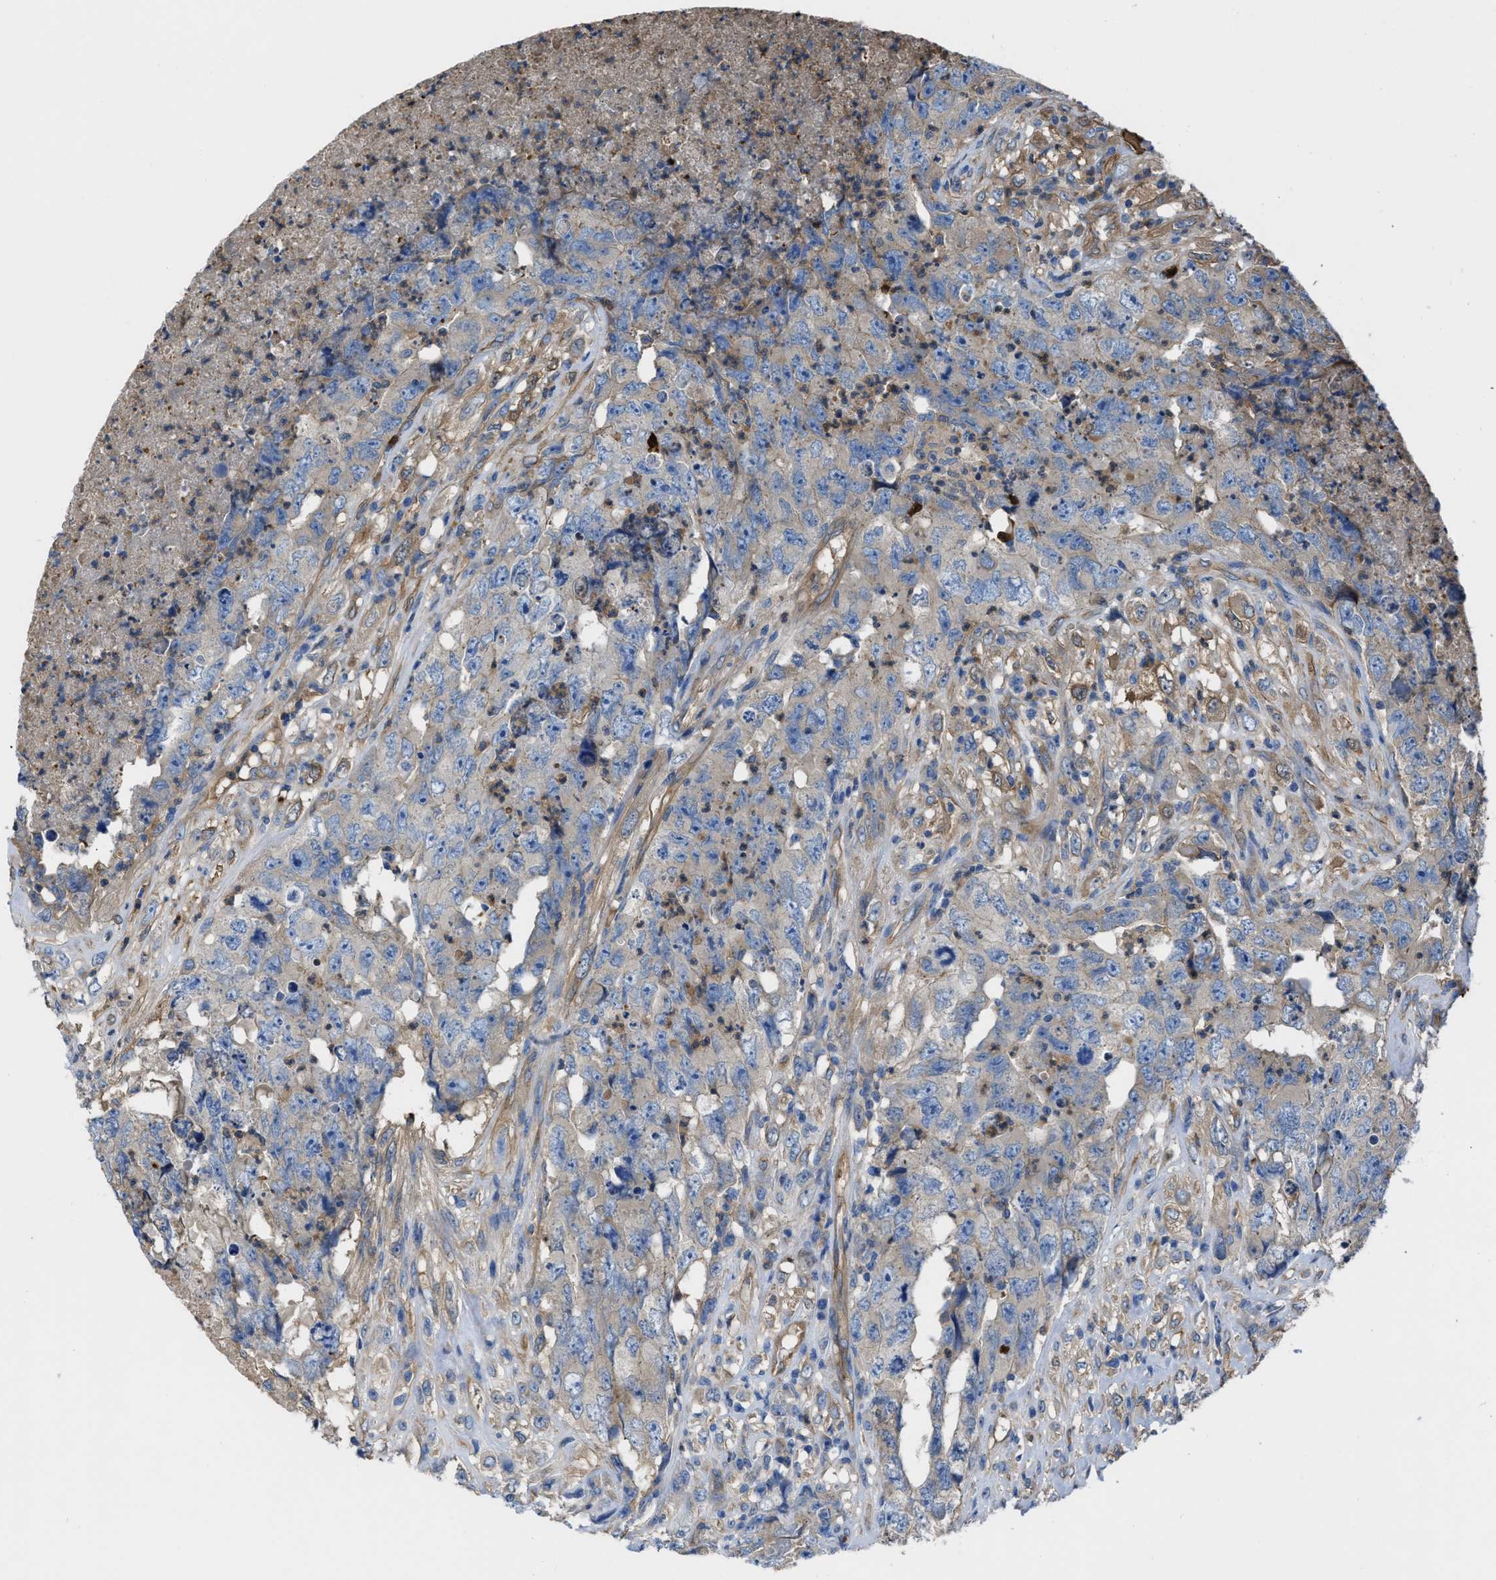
{"staining": {"intensity": "weak", "quantity": "<25%", "location": "cytoplasmic/membranous"}, "tissue": "testis cancer", "cell_type": "Tumor cells", "image_type": "cancer", "snomed": [{"axis": "morphology", "description": "Carcinoma, Embryonal, NOS"}, {"axis": "topography", "description": "Testis"}], "caption": "This is a micrograph of immunohistochemistry (IHC) staining of embryonal carcinoma (testis), which shows no positivity in tumor cells.", "gene": "TRIOBP", "patient": {"sex": "male", "age": 32}}